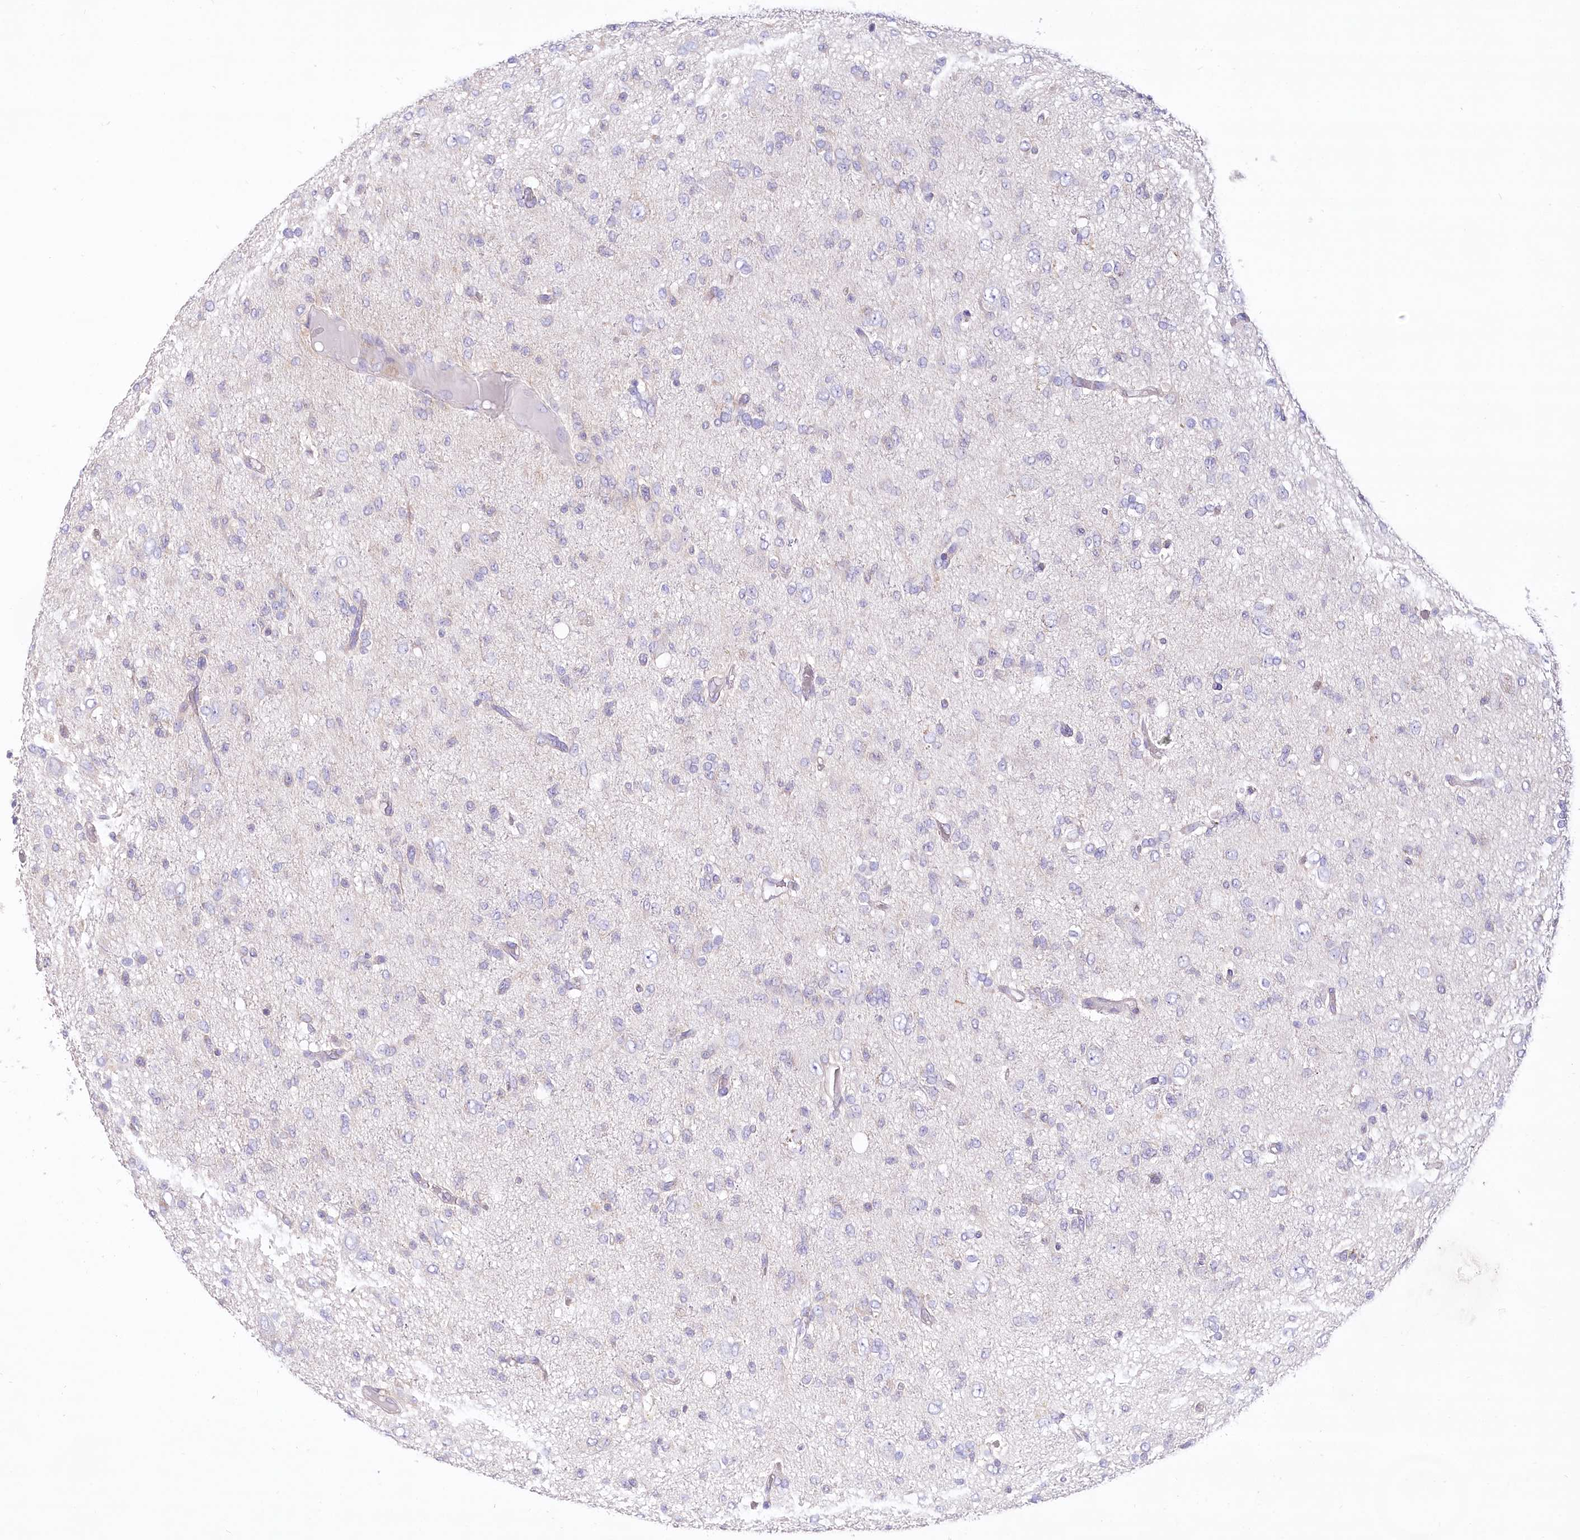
{"staining": {"intensity": "negative", "quantity": "none", "location": "none"}, "tissue": "glioma", "cell_type": "Tumor cells", "image_type": "cancer", "snomed": [{"axis": "morphology", "description": "Glioma, malignant, High grade"}, {"axis": "topography", "description": "Brain"}], "caption": "Malignant glioma (high-grade) stained for a protein using IHC reveals no positivity tumor cells.", "gene": "UMPS", "patient": {"sex": "female", "age": 59}}